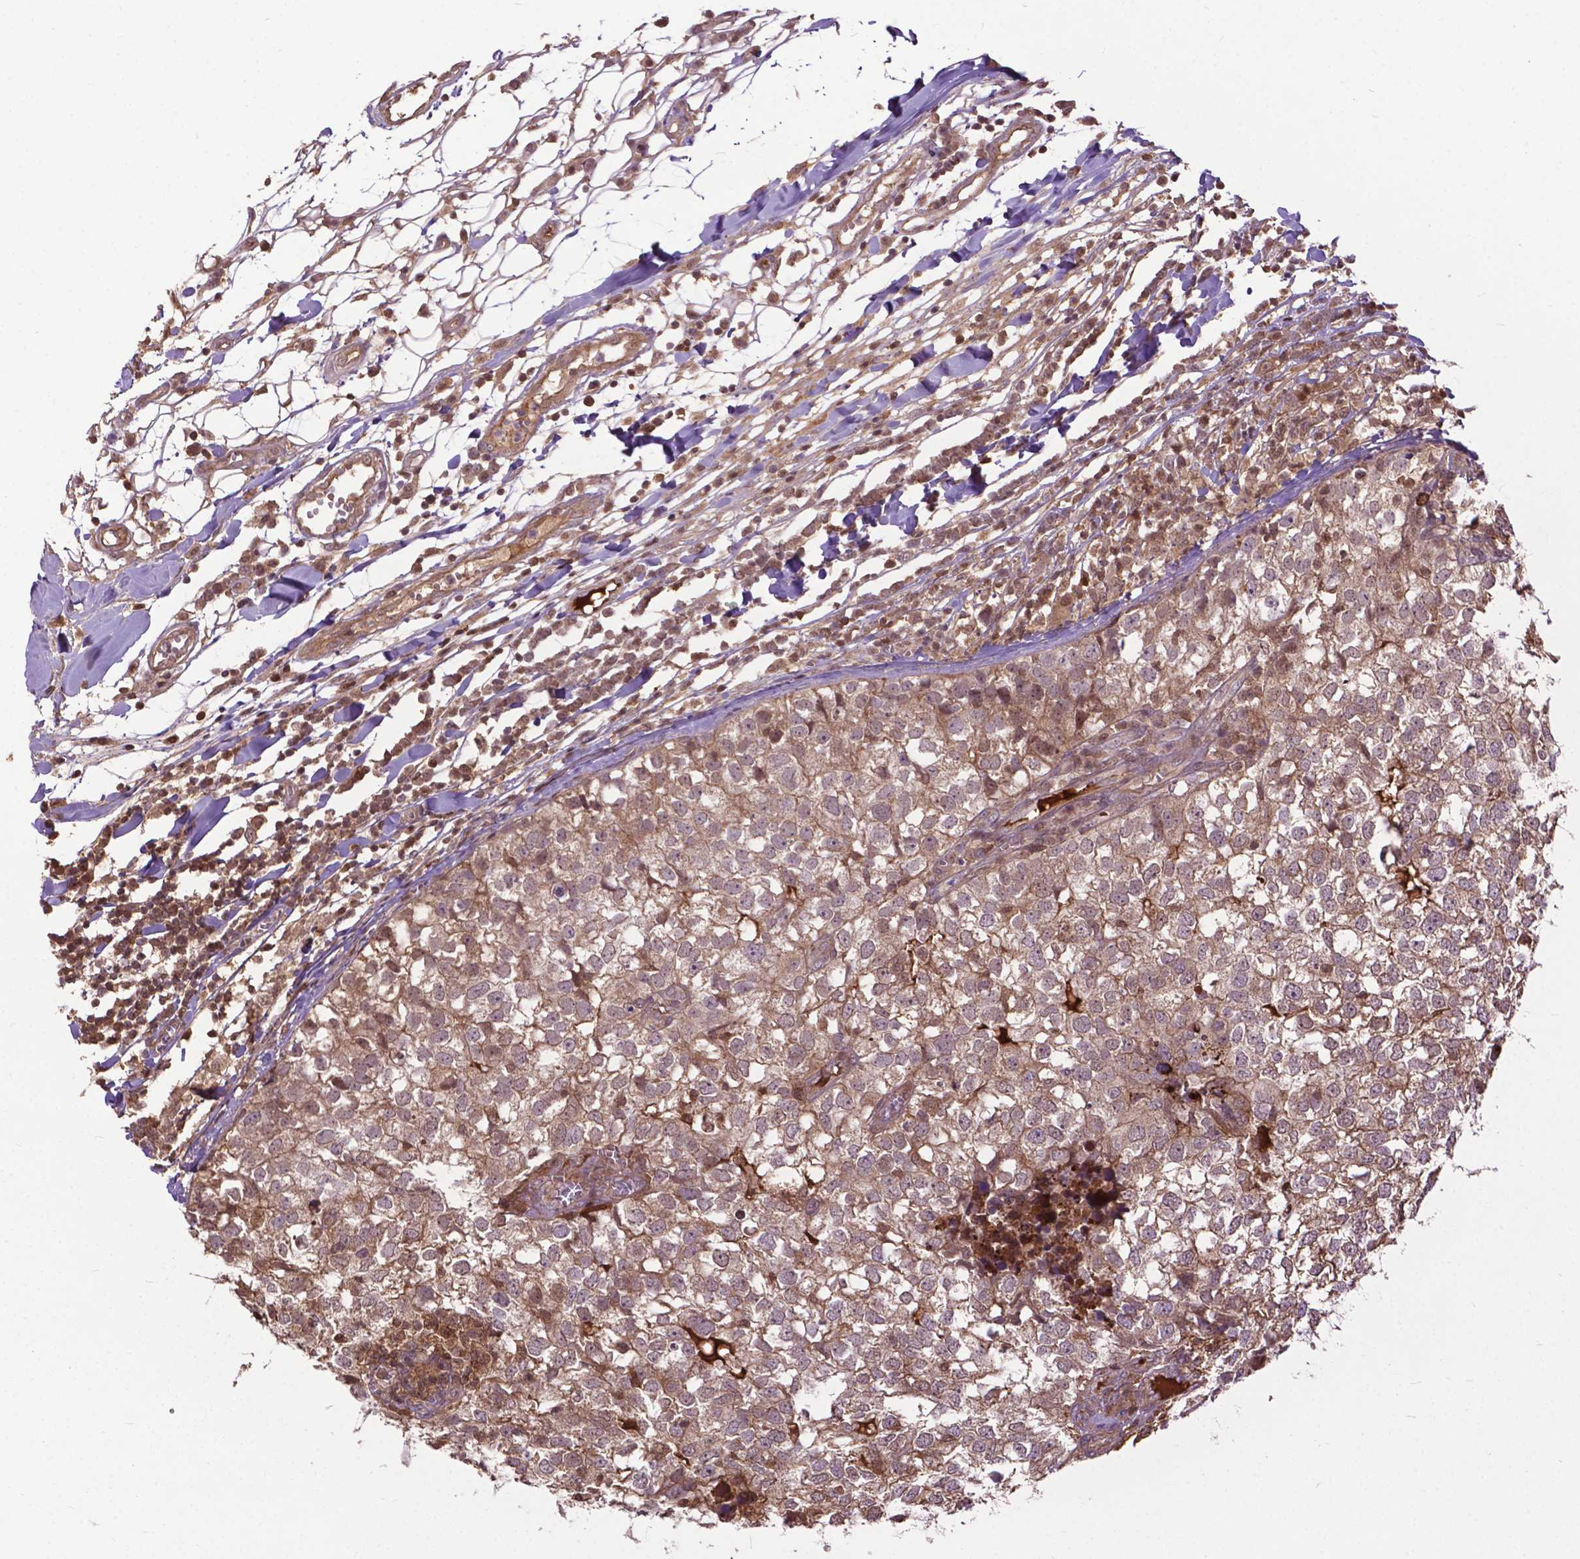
{"staining": {"intensity": "moderate", "quantity": ">75%", "location": "cytoplasmic/membranous"}, "tissue": "breast cancer", "cell_type": "Tumor cells", "image_type": "cancer", "snomed": [{"axis": "morphology", "description": "Duct carcinoma"}, {"axis": "topography", "description": "Breast"}], "caption": "Brown immunohistochemical staining in invasive ductal carcinoma (breast) reveals moderate cytoplasmic/membranous expression in approximately >75% of tumor cells. (DAB (3,3'-diaminobenzidine) IHC, brown staining for protein, blue staining for nuclei).", "gene": "CHMP4A", "patient": {"sex": "female", "age": 30}}